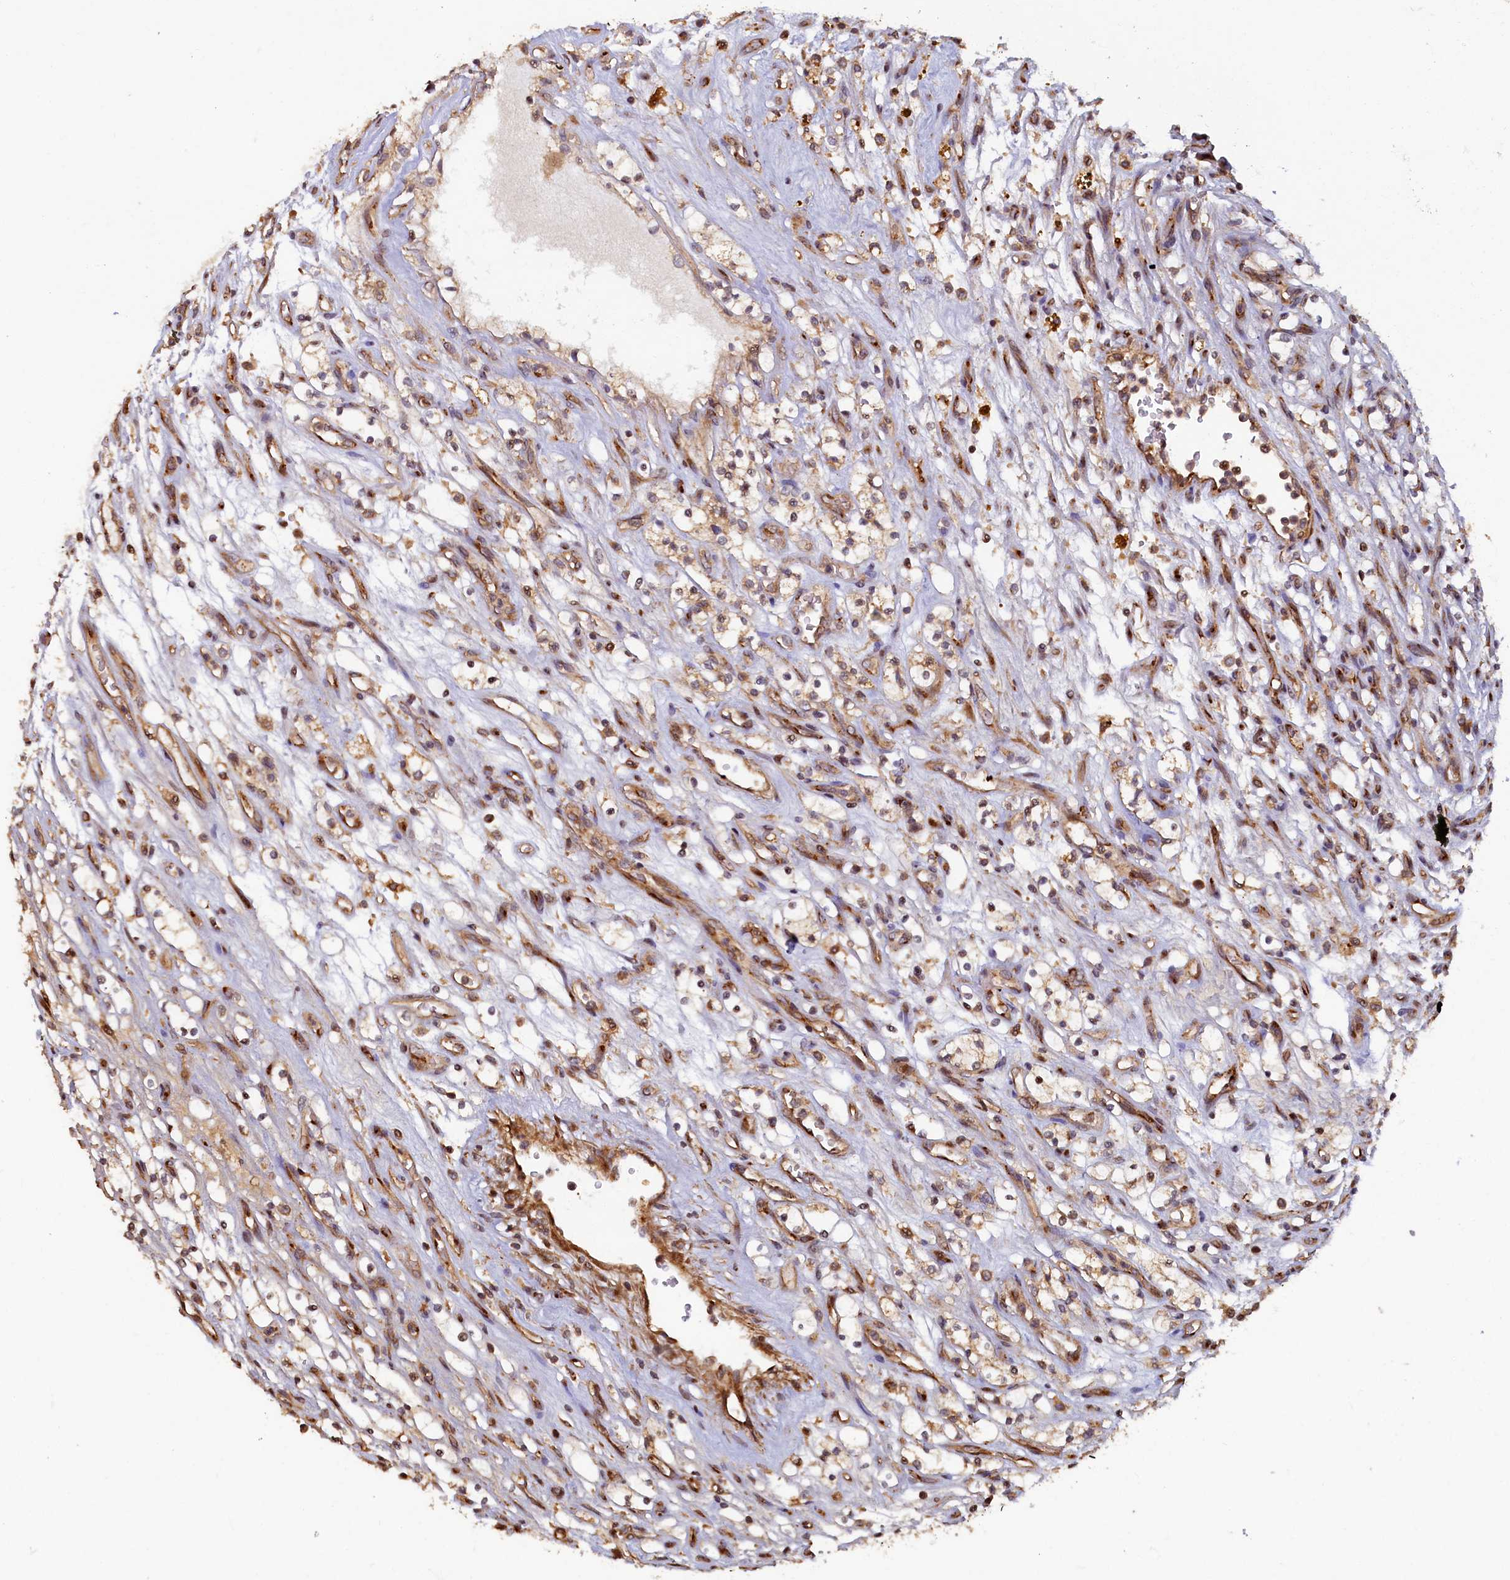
{"staining": {"intensity": "weak", "quantity": "25%-75%", "location": "cytoplasmic/membranous"}, "tissue": "renal cancer", "cell_type": "Tumor cells", "image_type": "cancer", "snomed": [{"axis": "morphology", "description": "Adenocarcinoma, NOS"}, {"axis": "topography", "description": "Kidney"}], "caption": "Immunohistochemistry image of renal adenocarcinoma stained for a protein (brown), which exhibits low levels of weak cytoplasmic/membranous staining in about 25%-75% of tumor cells.", "gene": "TMEM181", "patient": {"sex": "female", "age": 69}}